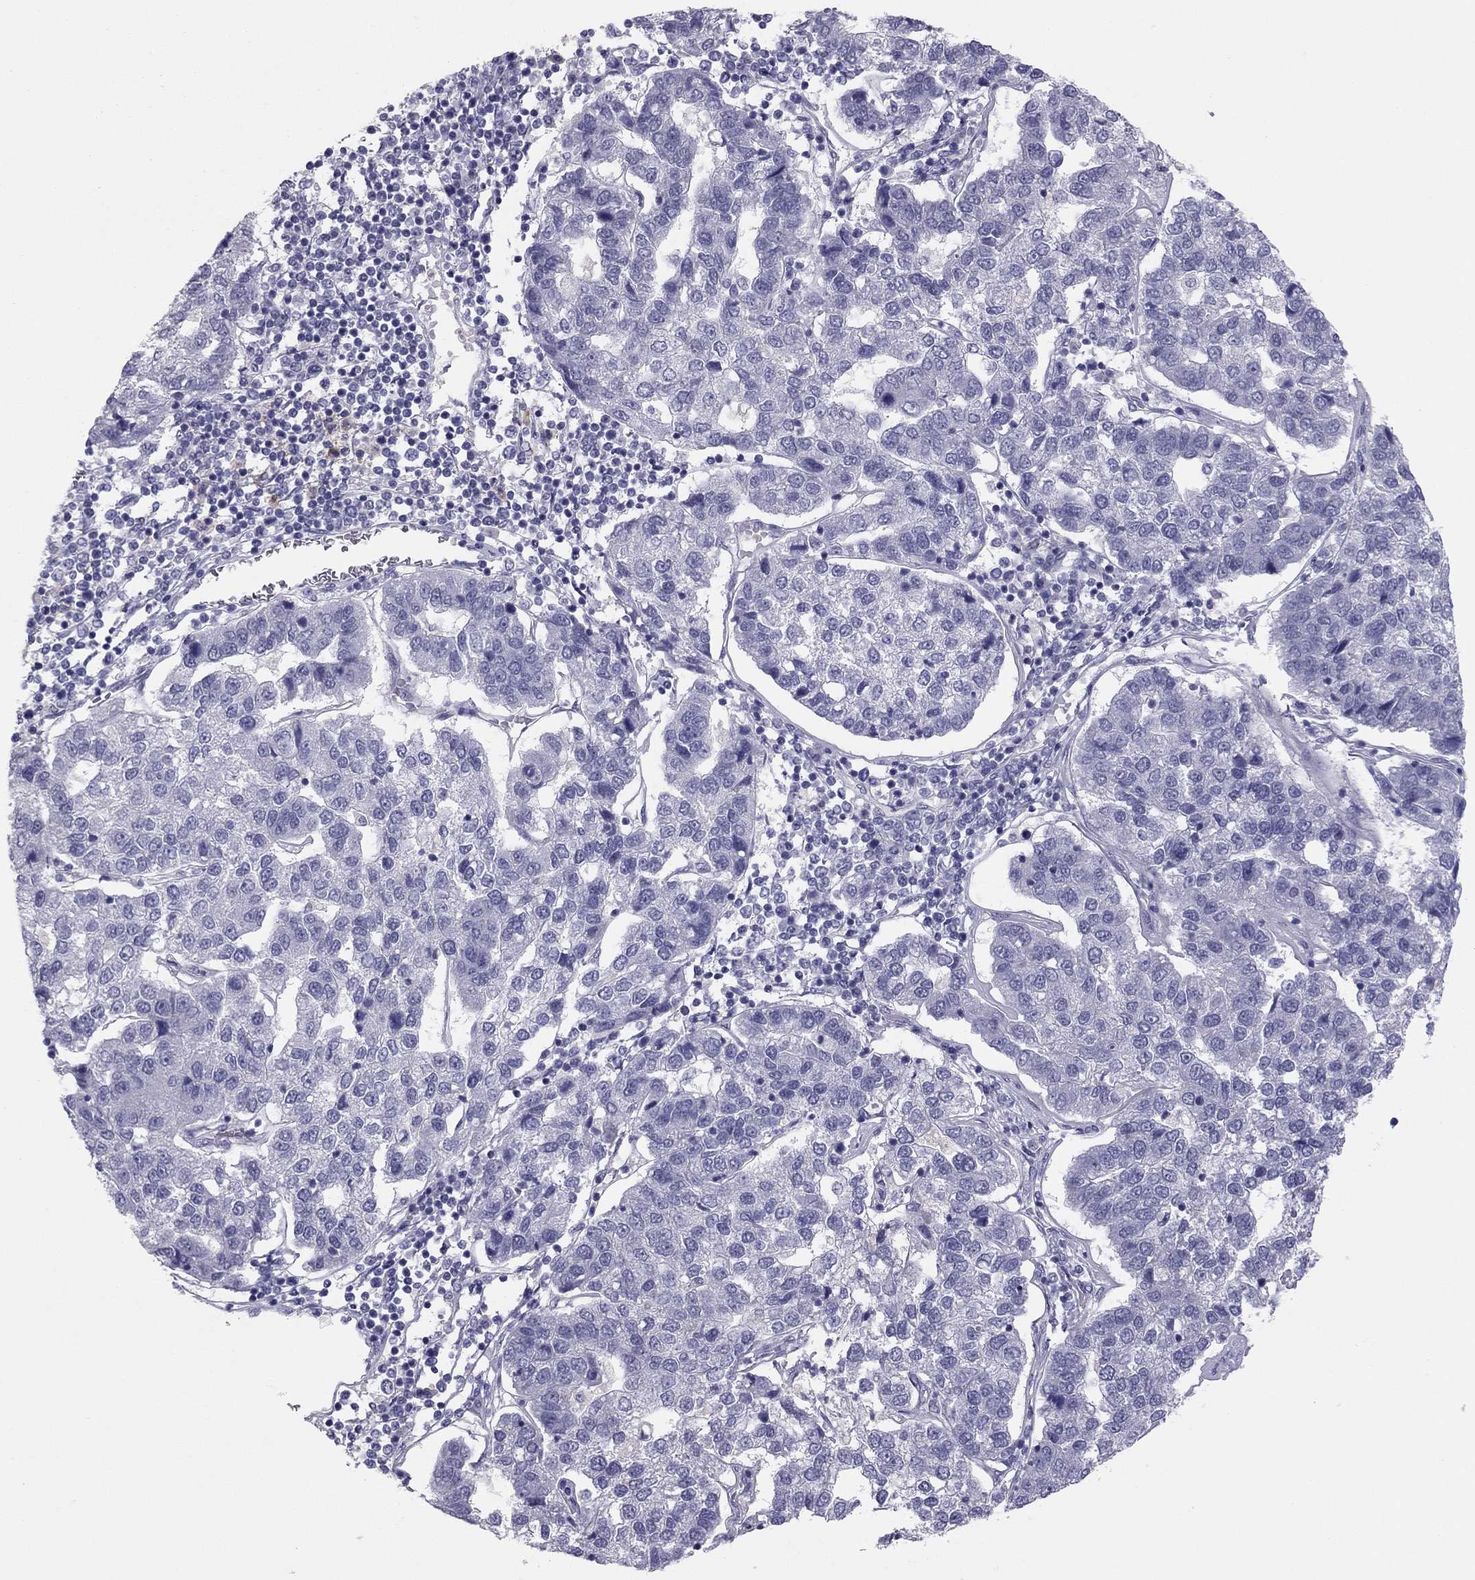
{"staining": {"intensity": "negative", "quantity": "none", "location": "none"}, "tissue": "pancreatic cancer", "cell_type": "Tumor cells", "image_type": "cancer", "snomed": [{"axis": "morphology", "description": "Adenocarcinoma, NOS"}, {"axis": "topography", "description": "Pancreas"}], "caption": "DAB immunohistochemical staining of adenocarcinoma (pancreatic) exhibits no significant positivity in tumor cells. (Stains: DAB immunohistochemistry (IHC) with hematoxylin counter stain, Microscopy: brightfield microscopy at high magnification).", "gene": "ADORA2A", "patient": {"sex": "female", "age": 61}}